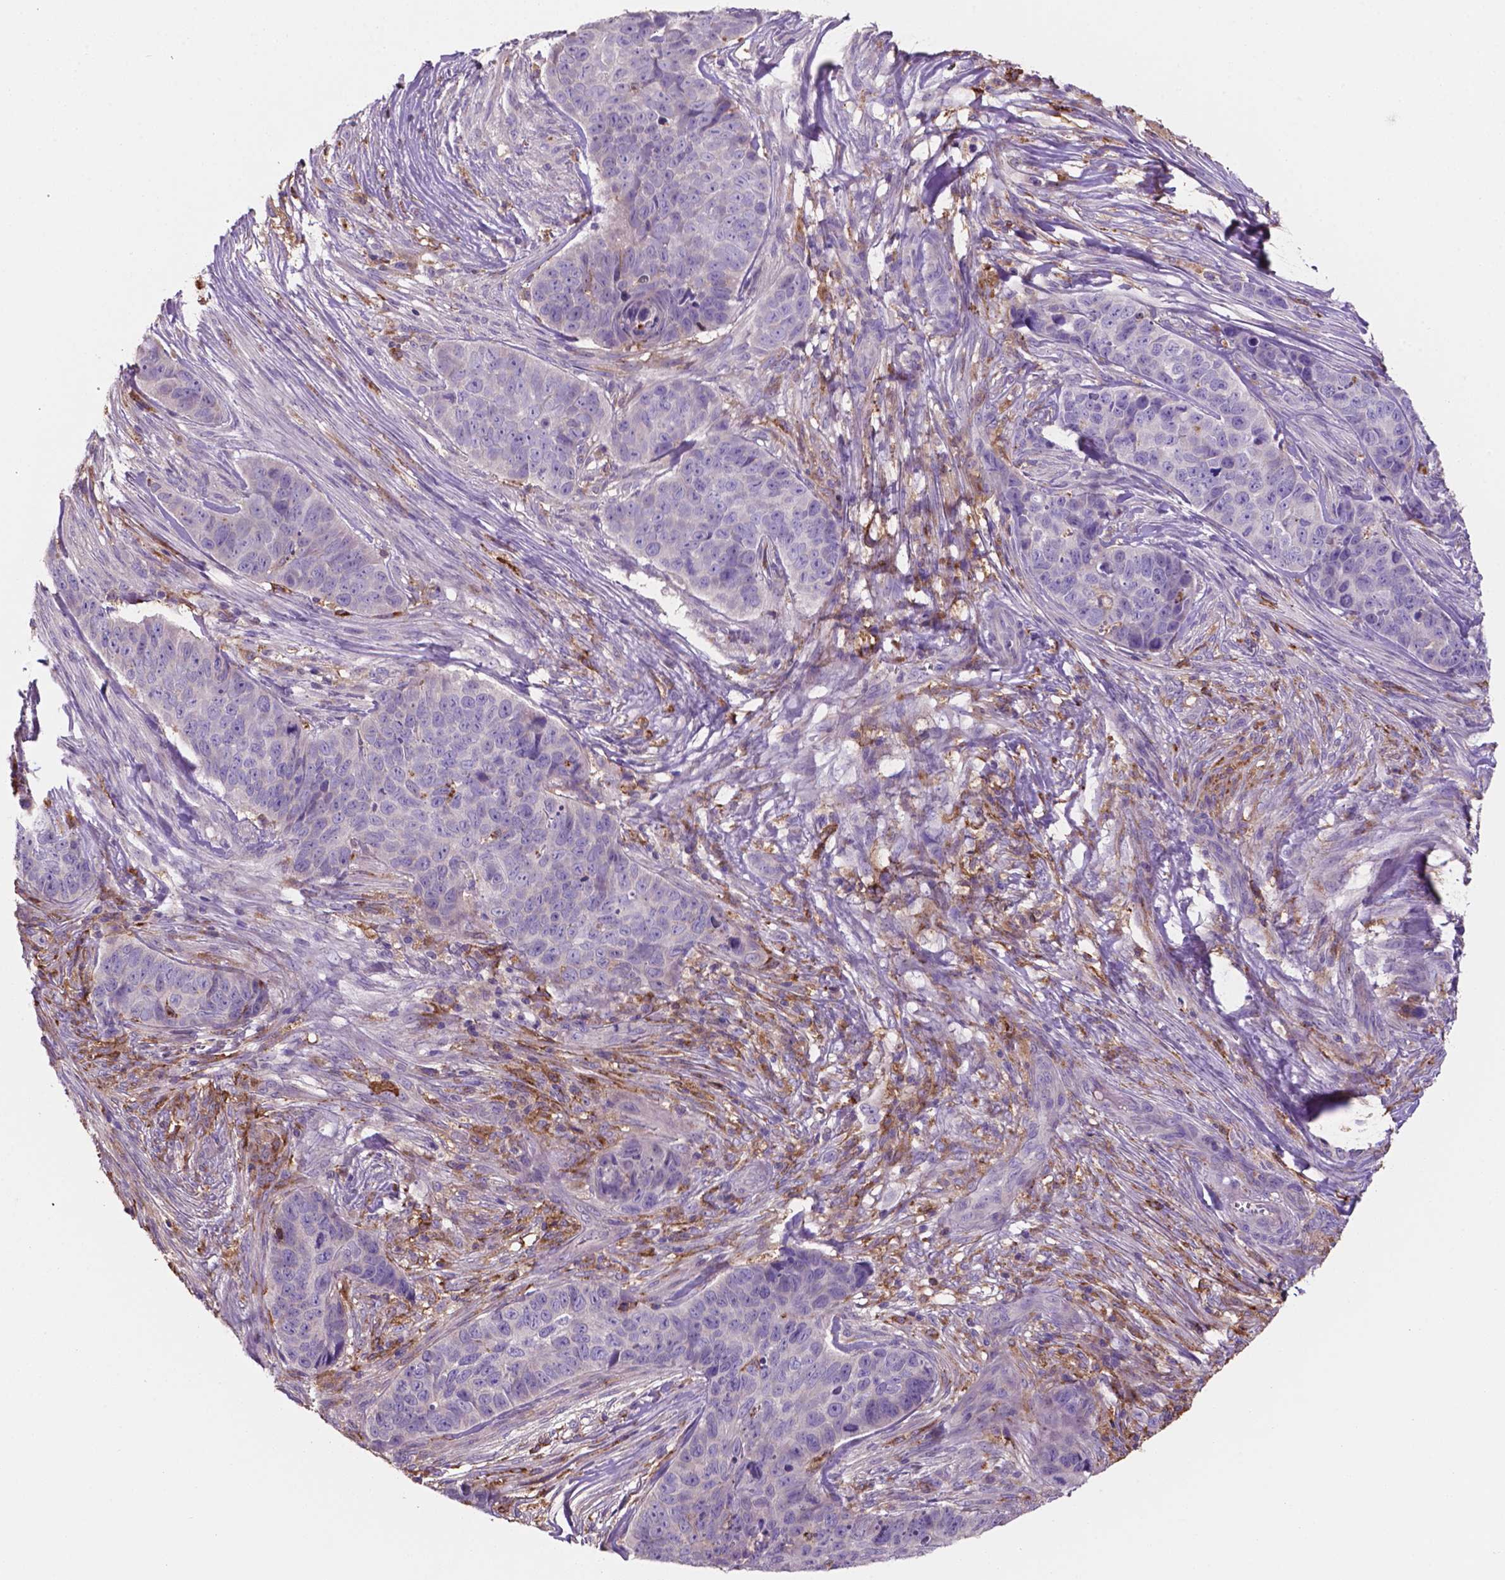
{"staining": {"intensity": "negative", "quantity": "none", "location": "none"}, "tissue": "skin cancer", "cell_type": "Tumor cells", "image_type": "cancer", "snomed": [{"axis": "morphology", "description": "Basal cell carcinoma"}, {"axis": "topography", "description": "Skin"}], "caption": "Protein analysis of basal cell carcinoma (skin) exhibits no significant staining in tumor cells.", "gene": "MKRN2OS", "patient": {"sex": "female", "age": 82}}